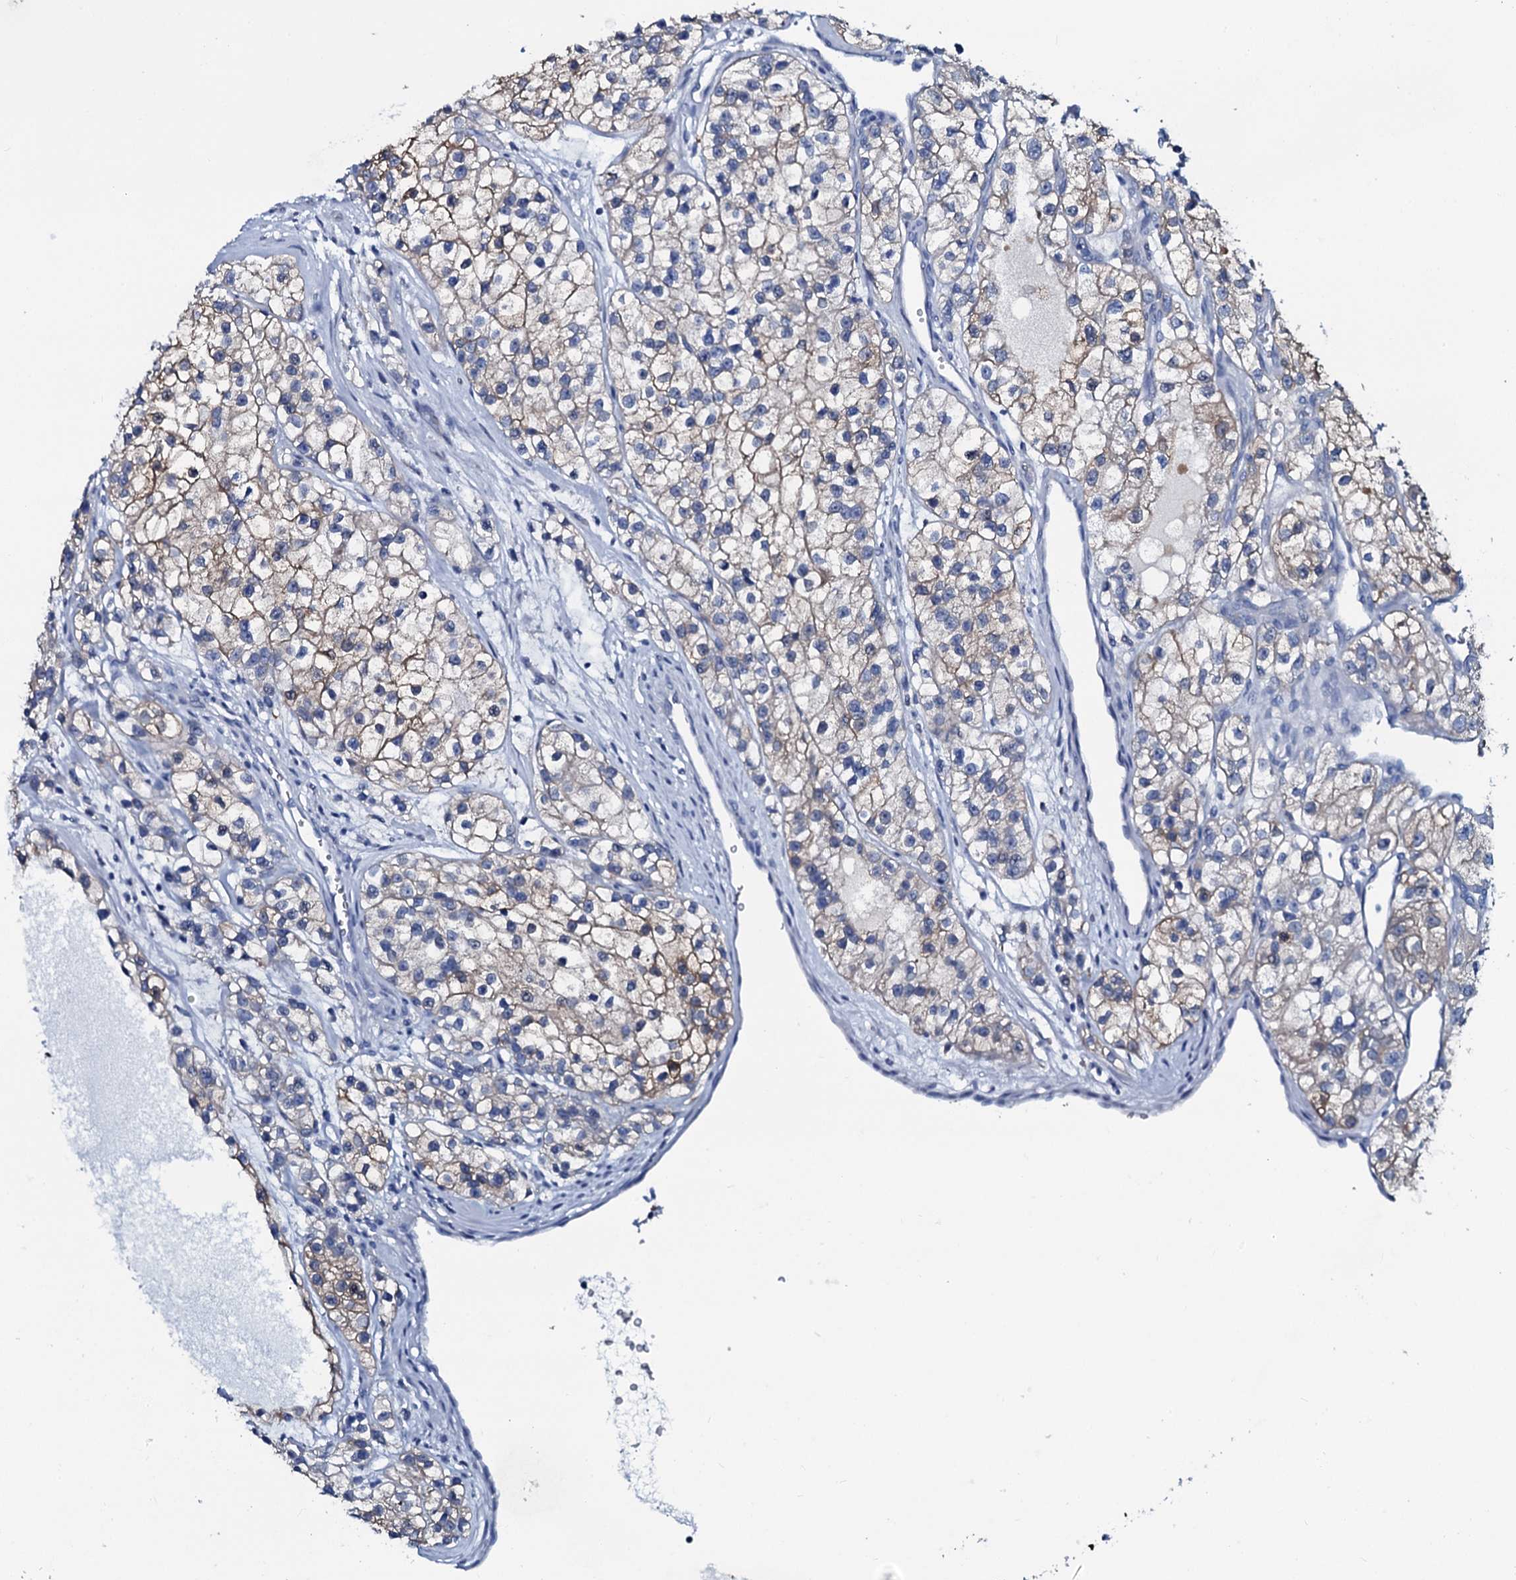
{"staining": {"intensity": "weak", "quantity": "25%-75%", "location": "cytoplasmic/membranous"}, "tissue": "renal cancer", "cell_type": "Tumor cells", "image_type": "cancer", "snomed": [{"axis": "morphology", "description": "Adenocarcinoma, NOS"}, {"axis": "topography", "description": "Kidney"}], "caption": "IHC staining of renal cancer, which shows low levels of weak cytoplasmic/membranous expression in approximately 25%-75% of tumor cells indicating weak cytoplasmic/membranous protein expression. The staining was performed using DAB (3,3'-diaminobenzidine) (brown) for protein detection and nuclei were counterstained in hematoxylin (blue).", "gene": "SLC4A7", "patient": {"sex": "female", "age": 57}}